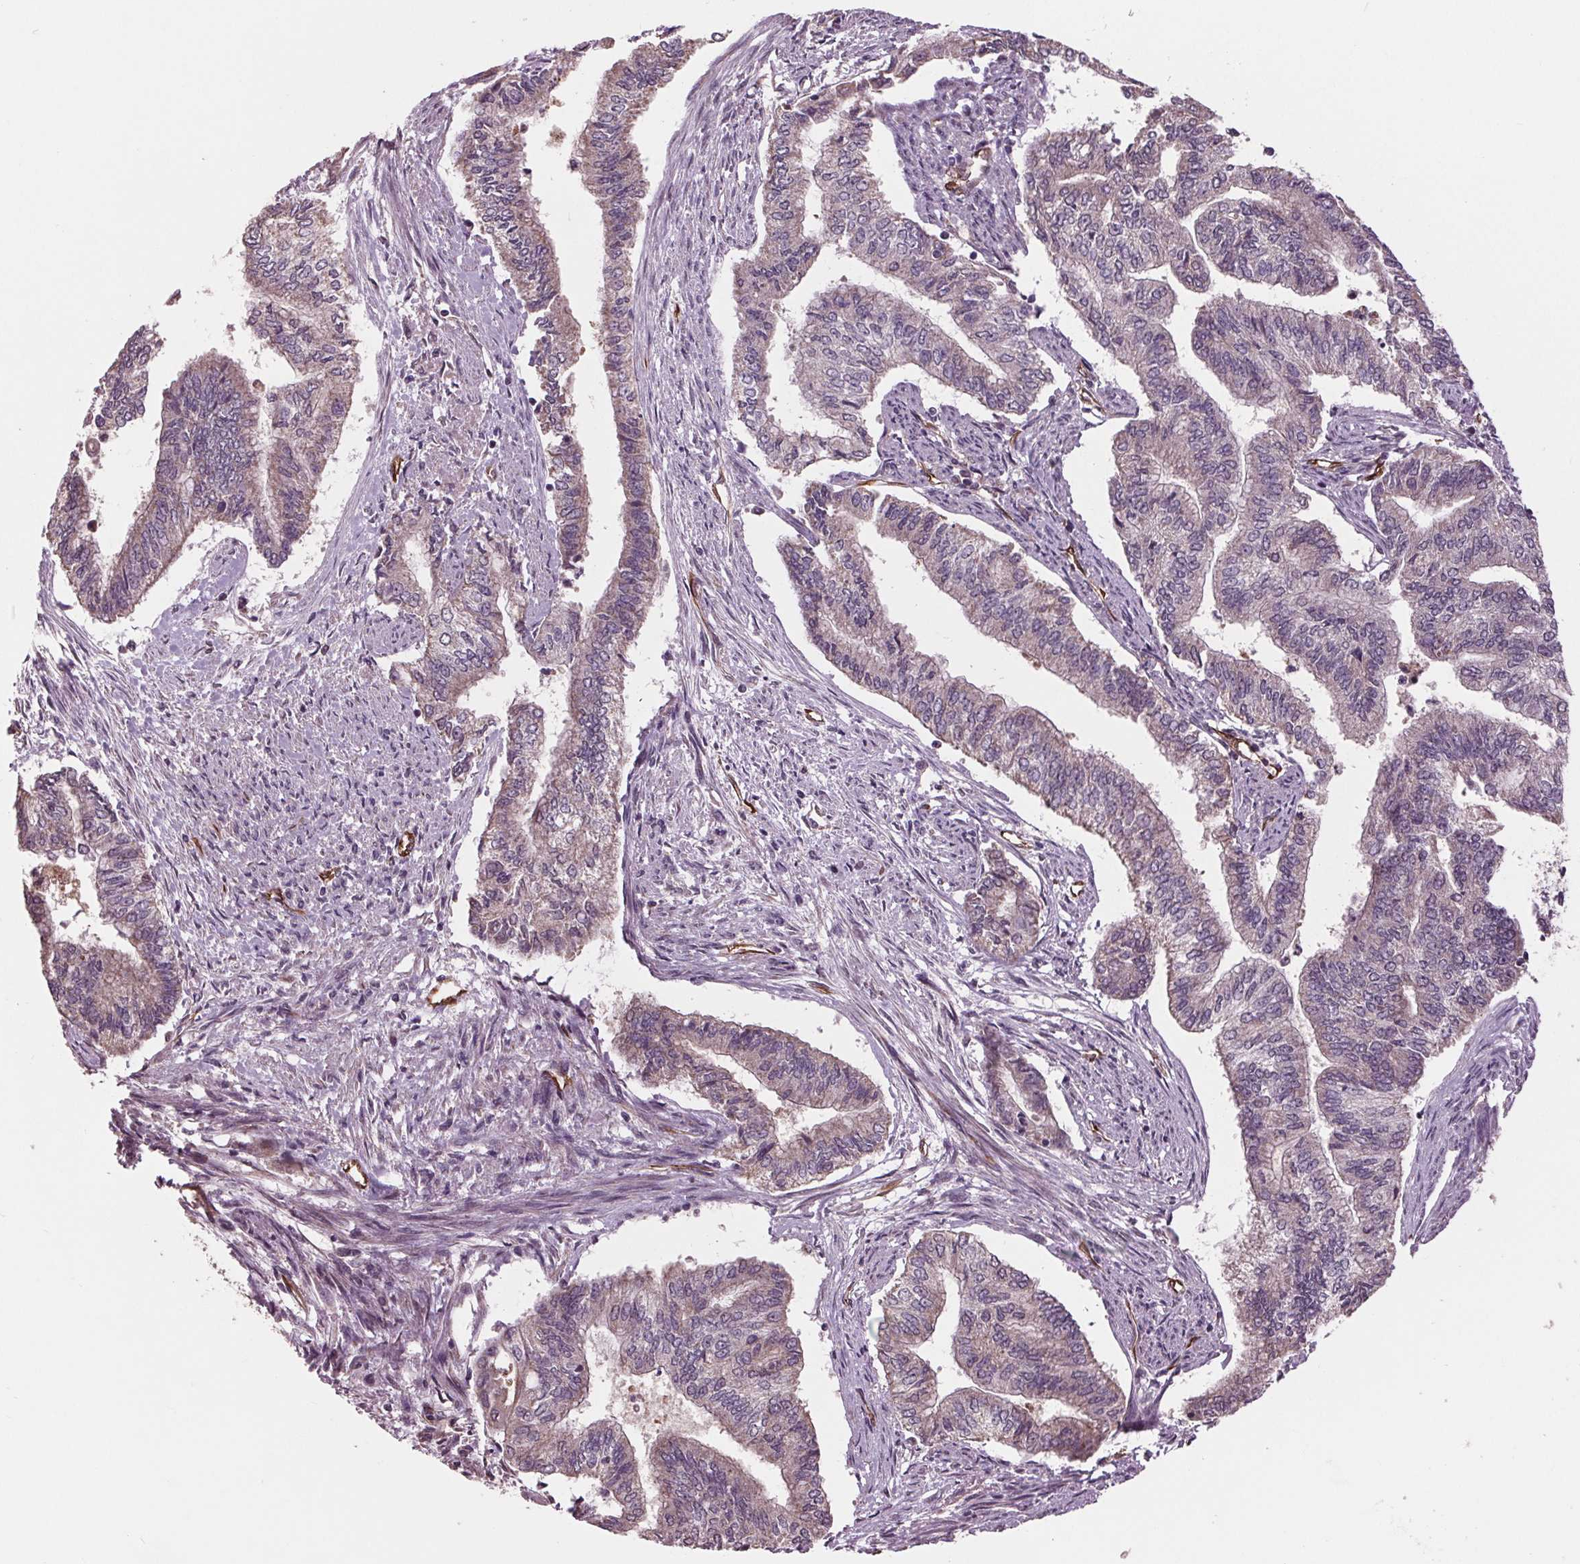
{"staining": {"intensity": "weak", "quantity": "25%-75%", "location": "cytoplasmic/membranous"}, "tissue": "endometrial cancer", "cell_type": "Tumor cells", "image_type": "cancer", "snomed": [{"axis": "morphology", "description": "Adenocarcinoma, NOS"}, {"axis": "topography", "description": "Endometrium"}], "caption": "Protein staining of endometrial cancer tissue reveals weak cytoplasmic/membranous positivity in approximately 25%-75% of tumor cells.", "gene": "MAPK8", "patient": {"sex": "female", "age": 65}}